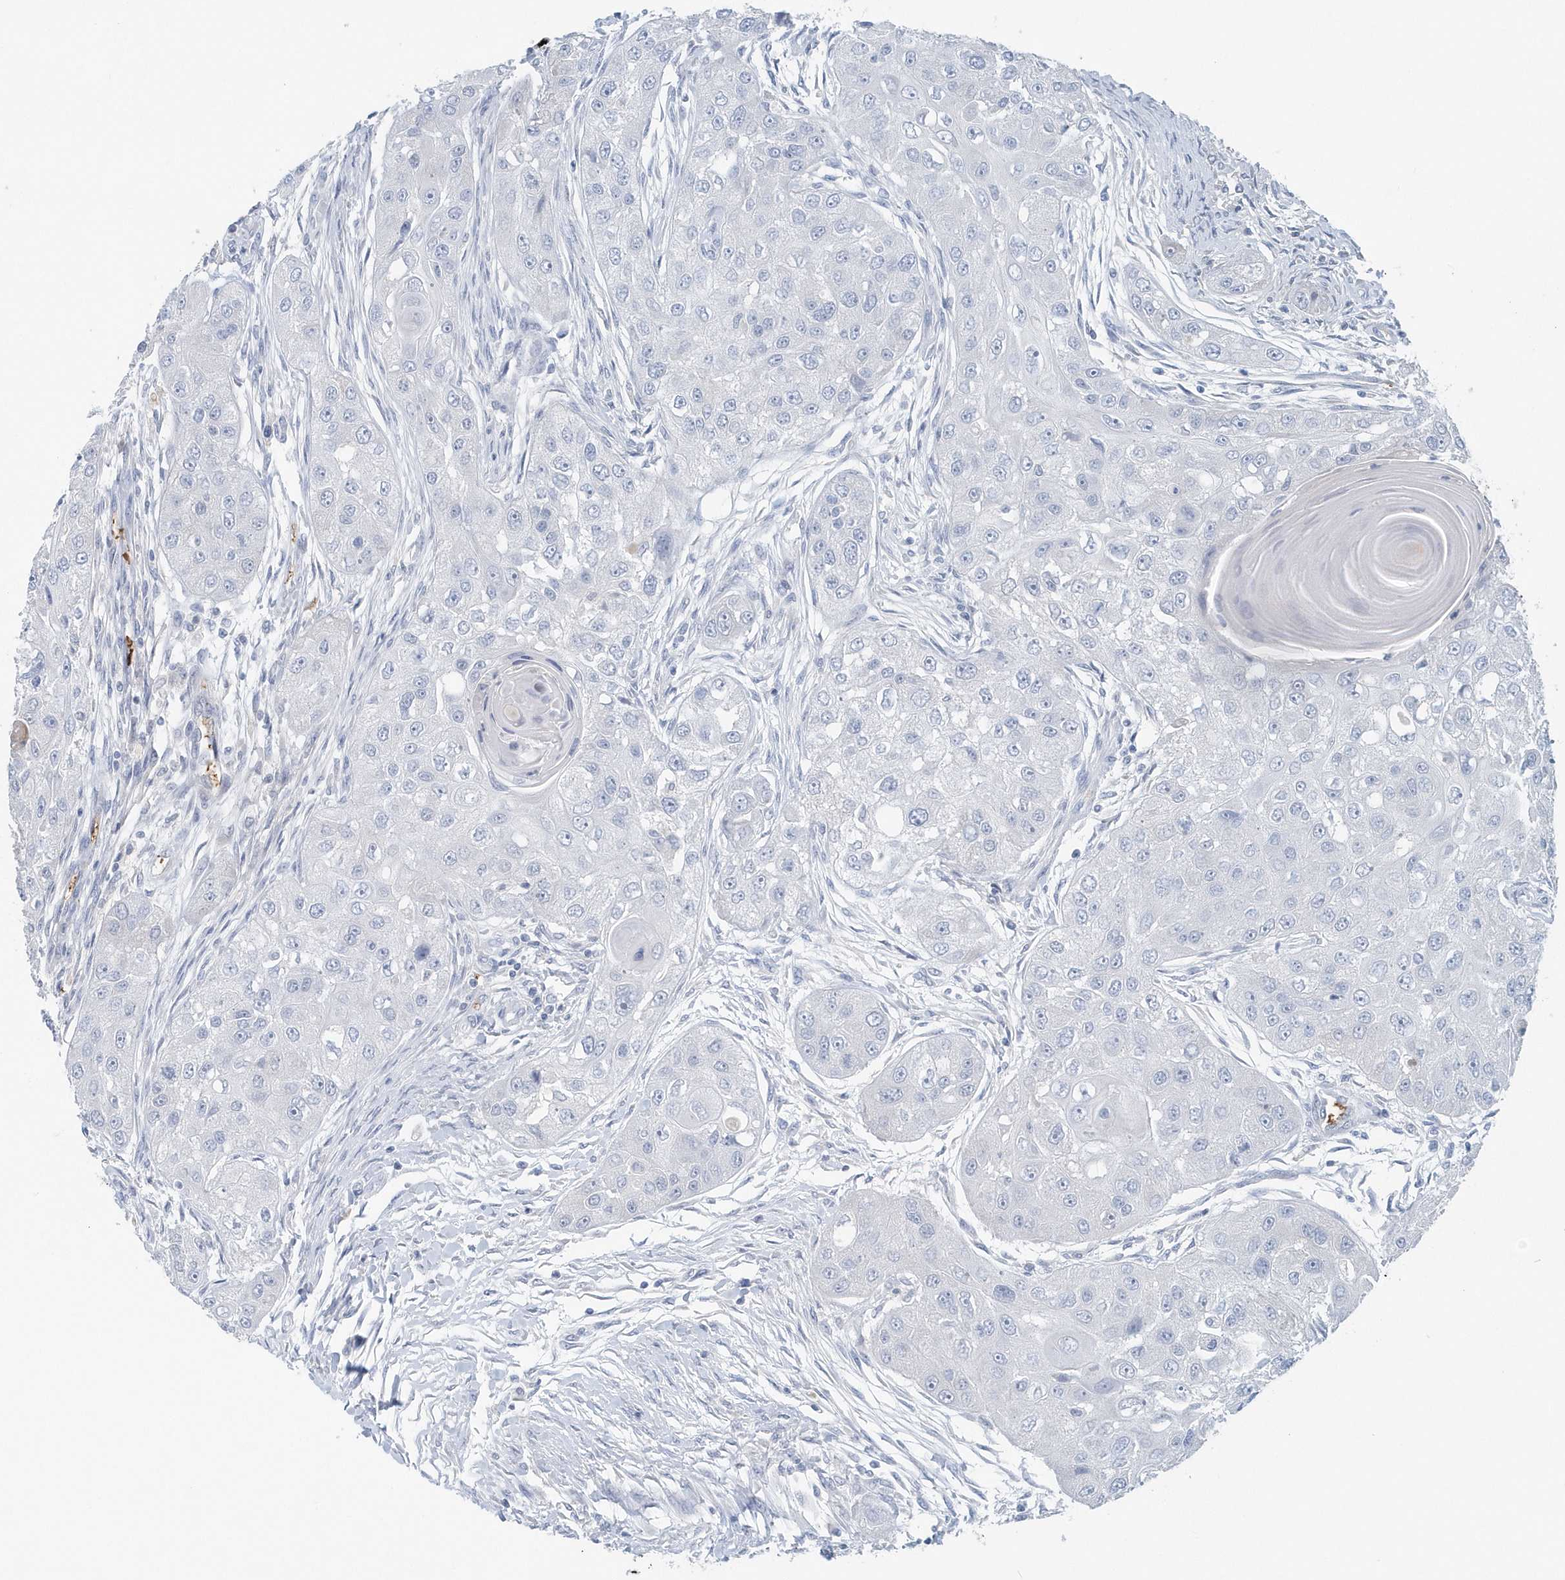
{"staining": {"intensity": "negative", "quantity": "none", "location": "none"}, "tissue": "head and neck cancer", "cell_type": "Tumor cells", "image_type": "cancer", "snomed": [{"axis": "morphology", "description": "Normal tissue, NOS"}, {"axis": "morphology", "description": "Squamous cell carcinoma, NOS"}, {"axis": "topography", "description": "Skeletal muscle"}, {"axis": "topography", "description": "Head-Neck"}], "caption": "Head and neck cancer (squamous cell carcinoma) stained for a protein using IHC demonstrates no staining tumor cells.", "gene": "HBA2", "patient": {"sex": "male", "age": 51}}